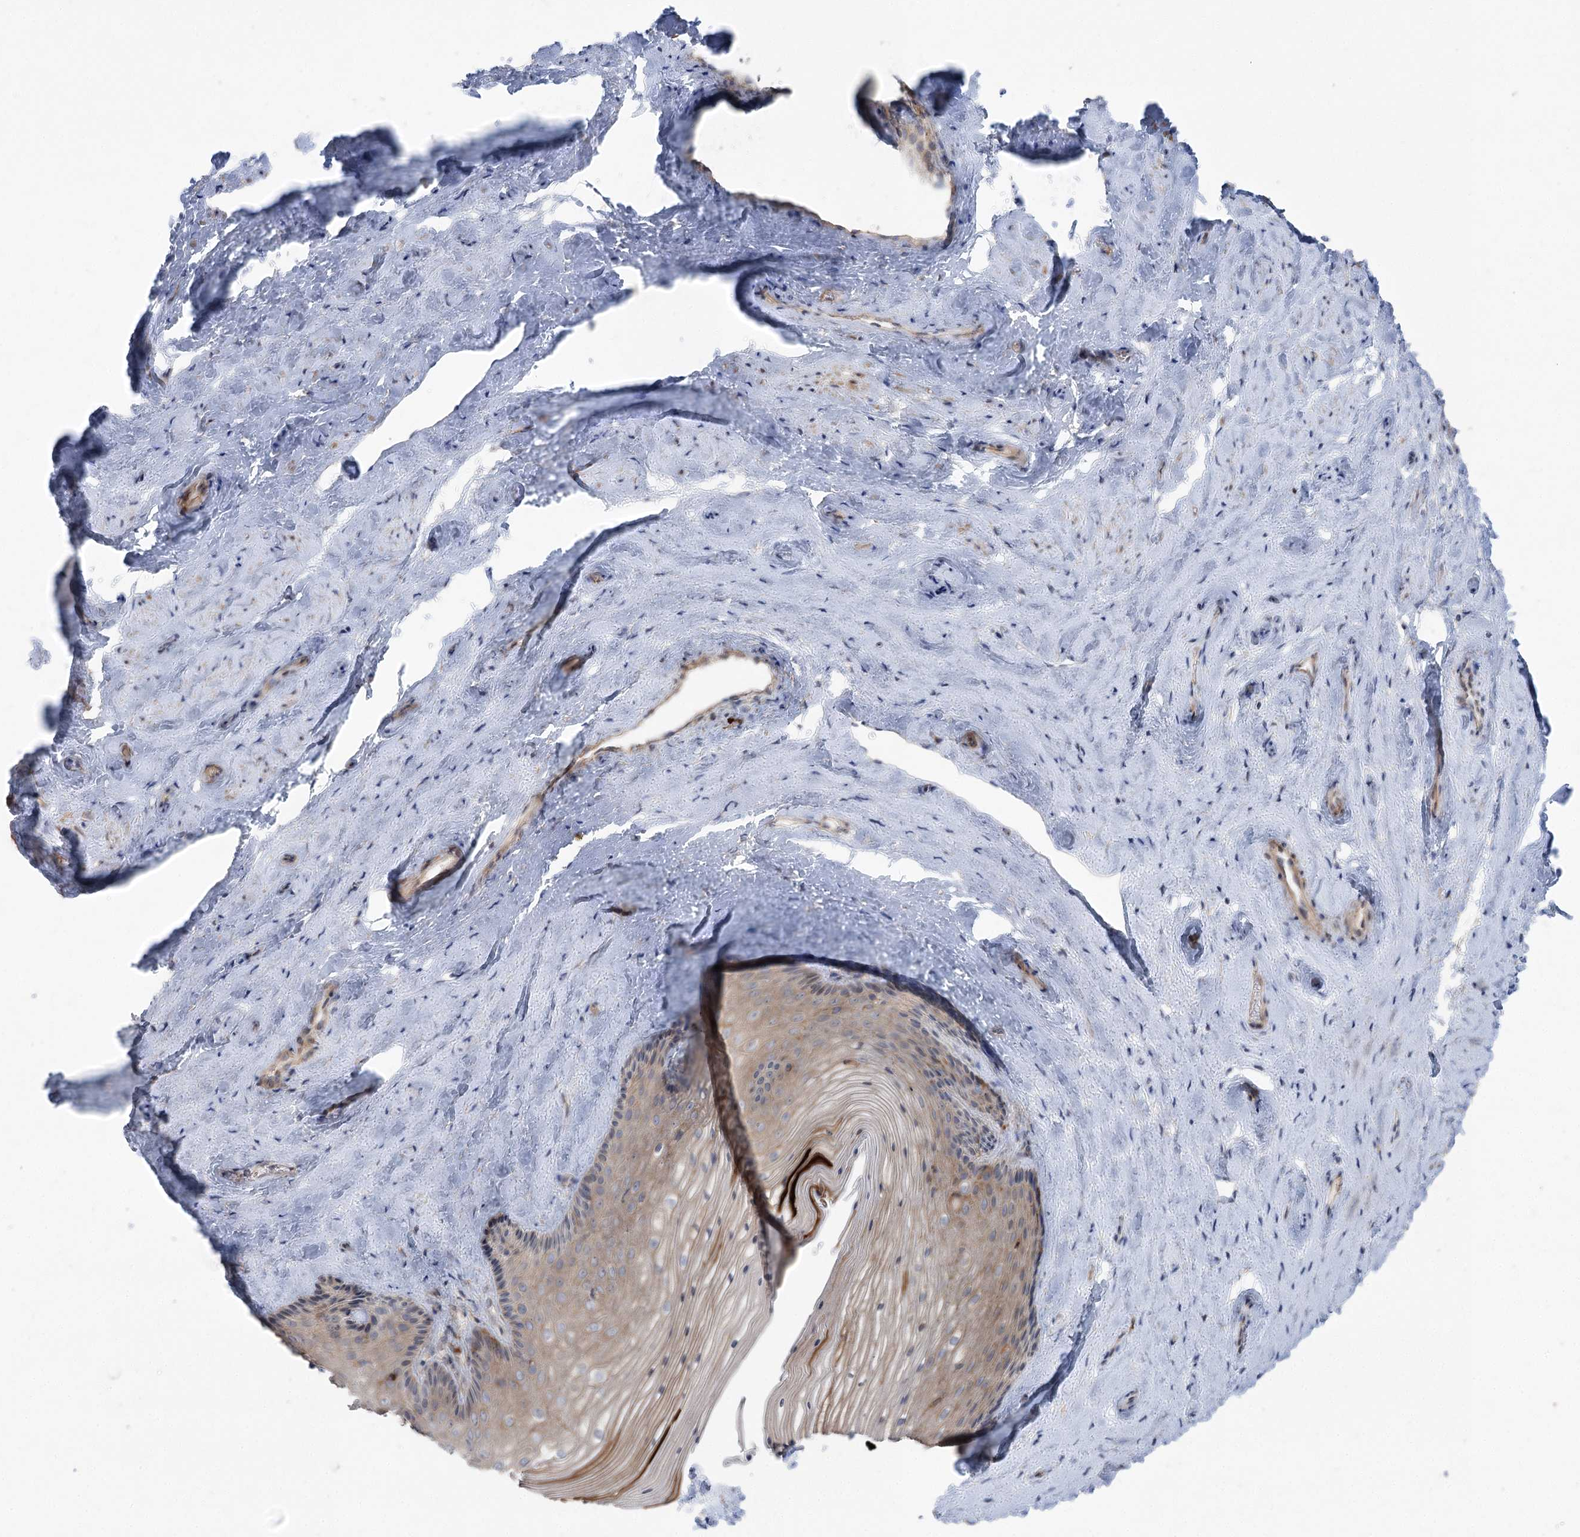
{"staining": {"intensity": "weak", "quantity": ">75%", "location": "cytoplasmic/membranous"}, "tissue": "vagina", "cell_type": "Squamous epithelial cells", "image_type": "normal", "snomed": [{"axis": "morphology", "description": "Normal tissue, NOS"}, {"axis": "topography", "description": "Vagina"}, {"axis": "topography", "description": "Cervix"}], "caption": "Vagina was stained to show a protein in brown. There is low levels of weak cytoplasmic/membranous staining in about >75% of squamous epithelial cells. (Brightfield microscopy of DAB IHC at high magnification).", "gene": "SCN11A", "patient": {"sex": "female", "age": 40}}